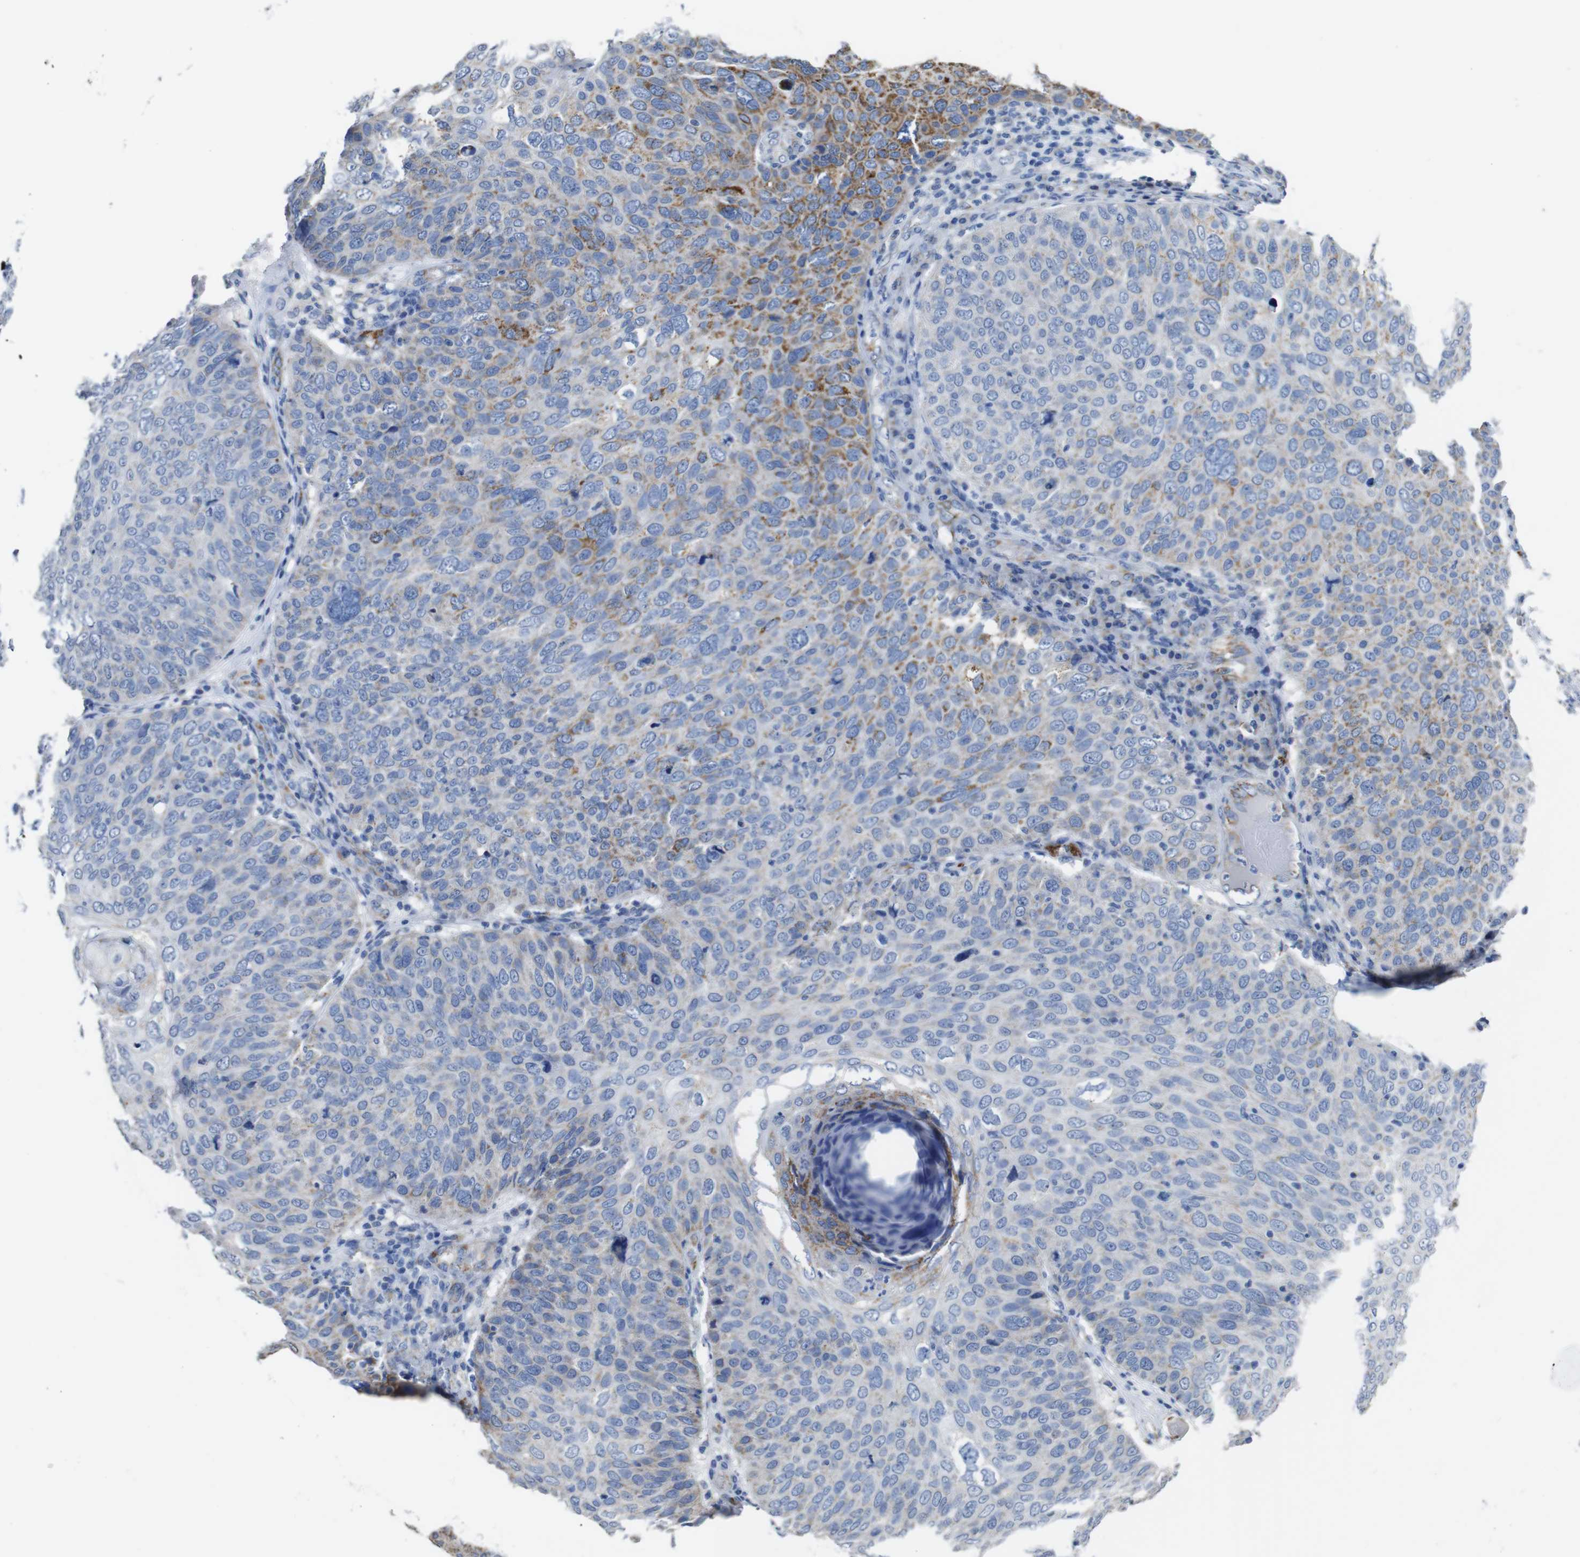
{"staining": {"intensity": "strong", "quantity": "25%-75%", "location": "cytoplasmic/membranous"}, "tissue": "skin cancer", "cell_type": "Tumor cells", "image_type": "cancer", "snomed": [{"axis": "morphology", "description": "Squamous cell carcinoma, NOS"}, {"axis": "topography", "description": "Skin"}], "caption": "Skin cancer stained with a protein marker demonstrates strong staining in tumor cells.", "gene": "MAOA", "patient": {"sex": "male", "age": 87}}